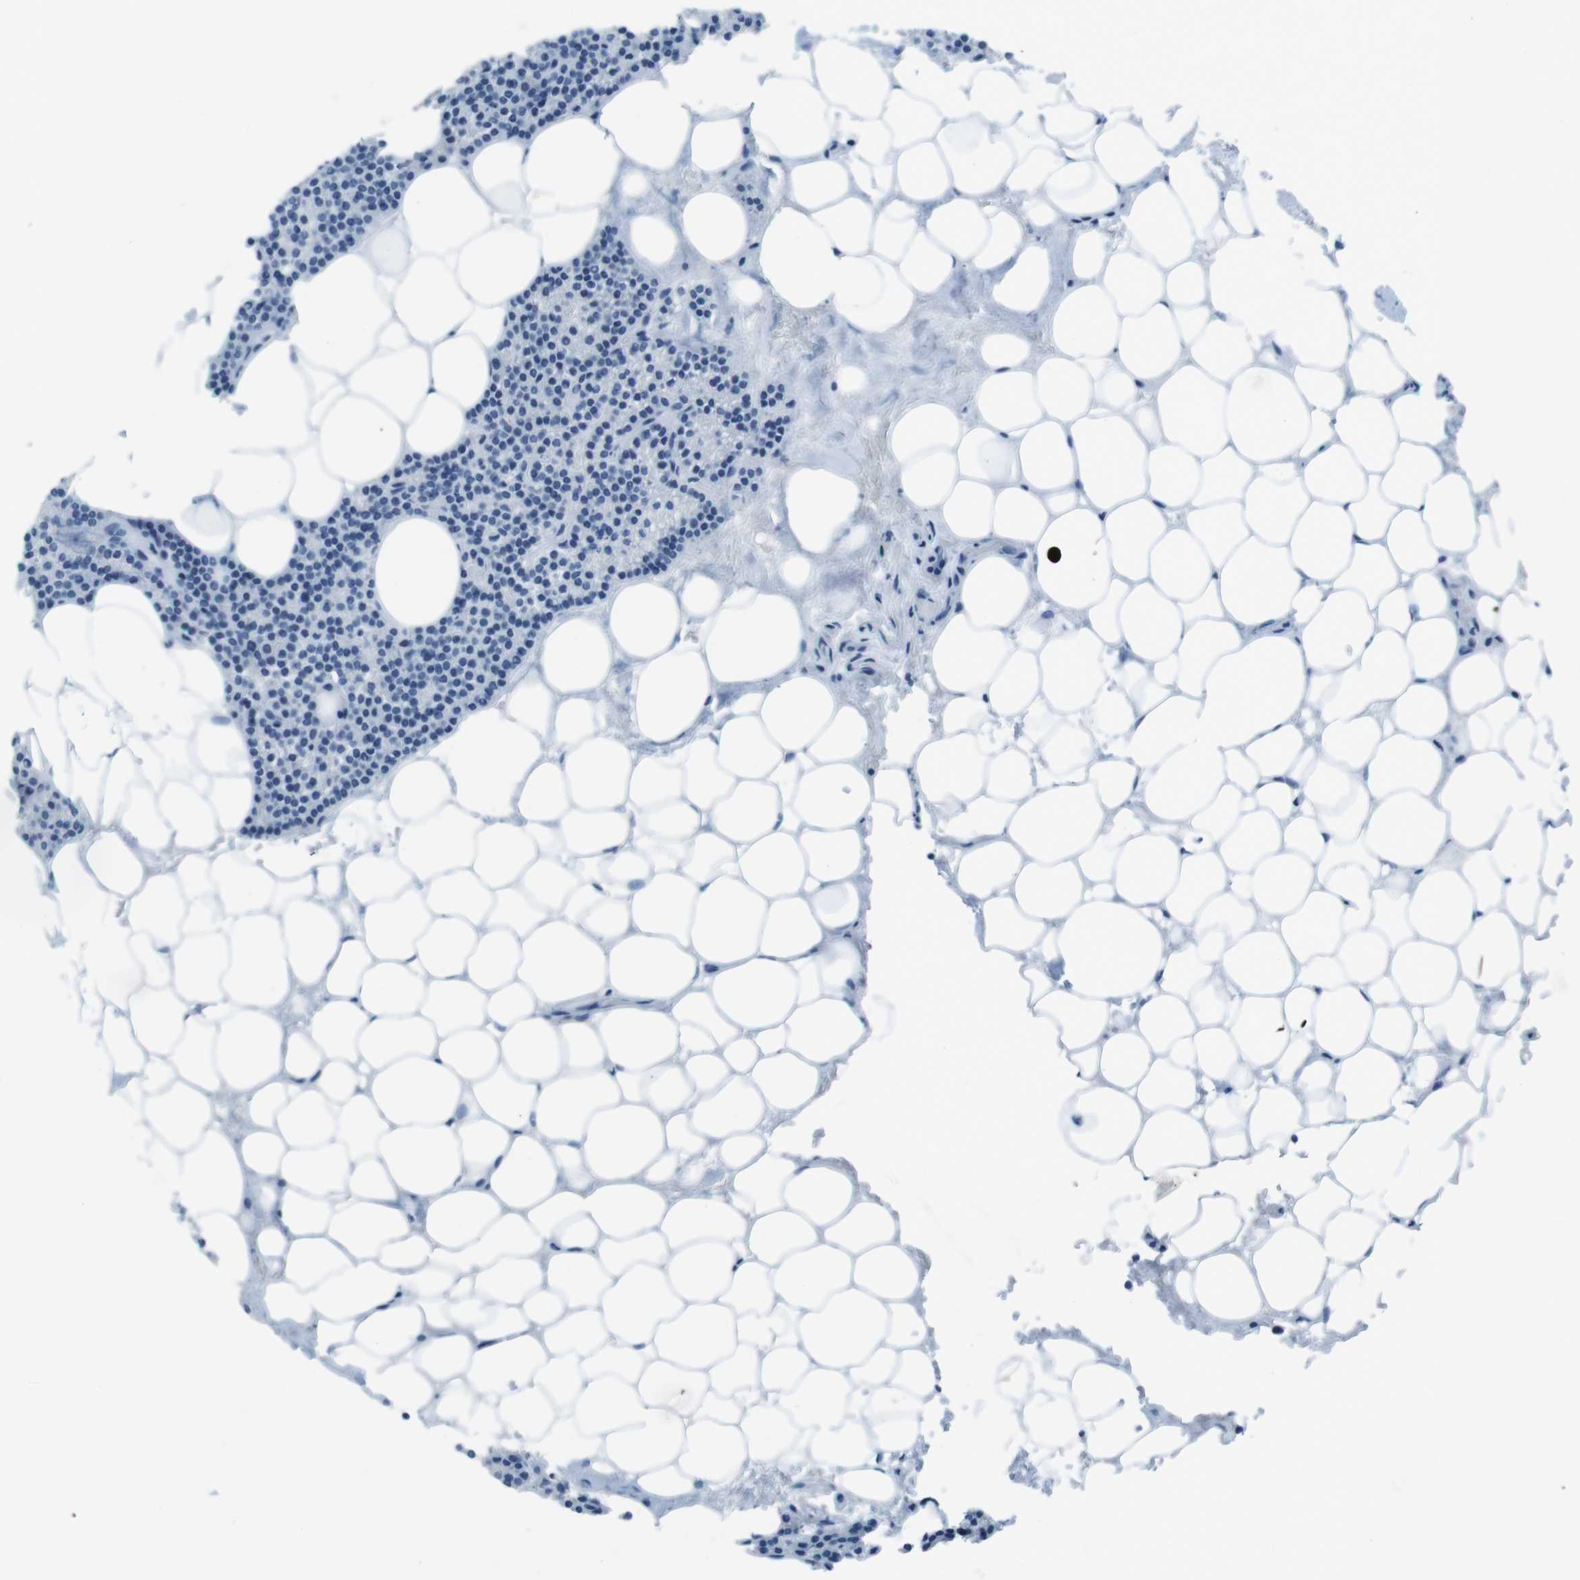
{"staining": {"intensity": "negative", "quantity": "none", "location": "none"}, "tissue": "parathyroid gland", "cell_type": "Glandular cells", "image_type": "normal", "snomed": [{"axis": "morphology", "description": "Normal tissue, NOS"}, {"axis": "morphology", "description": "Adenoma, NOS"}, {"axis": "topography", "description": "Parathyroid gland"}], "caption": "Glandular cells show no significant protein positivity in unremarkable parathyroid gland. The staining is performed using DAB (3,3'-diaminobenzidine) brown chromogen with nuclei counter-stained in using hematoxylin.", "gene": "TMEM207", "patient": {"sex": "female", "age": 51}}